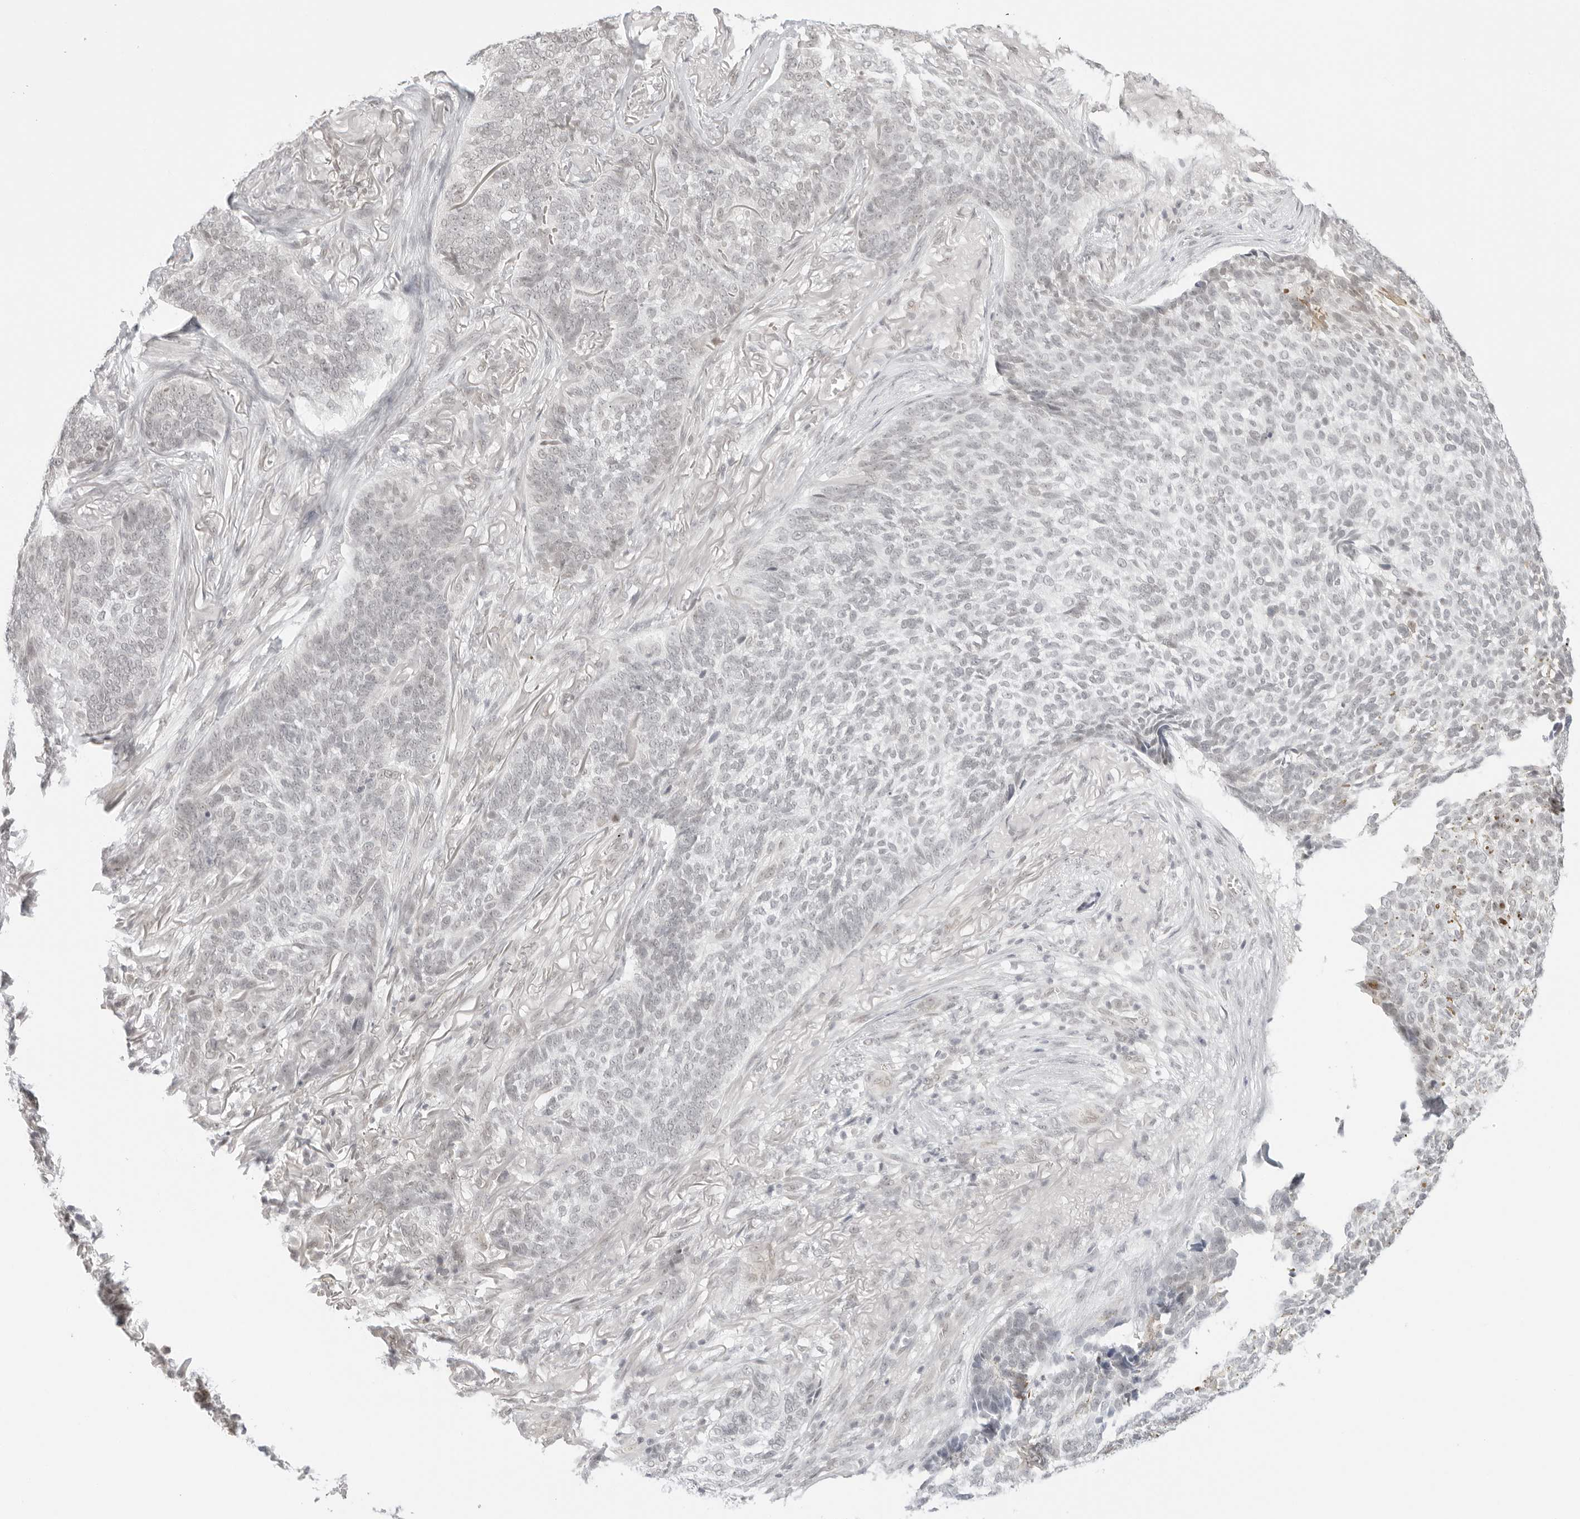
{"staining": {"intensity": "negative", "quantity": "none", "location": "none"}, "tissue": "skin cancer", "cell_type": "Tumor cells", "image_type": "cancer", "snomed": [{"axis": "morphology", "description": "Basal cell carcinoma"}, {"axis": "topography", "description": "Skin"}], "caption": "Human skin cancer (basal cell carcinoma) stained for a protein using immunohistochemistry shows no staining in tumor cells.", "gene": "MED18", "patient": {"sex": "male", "age": 85}}